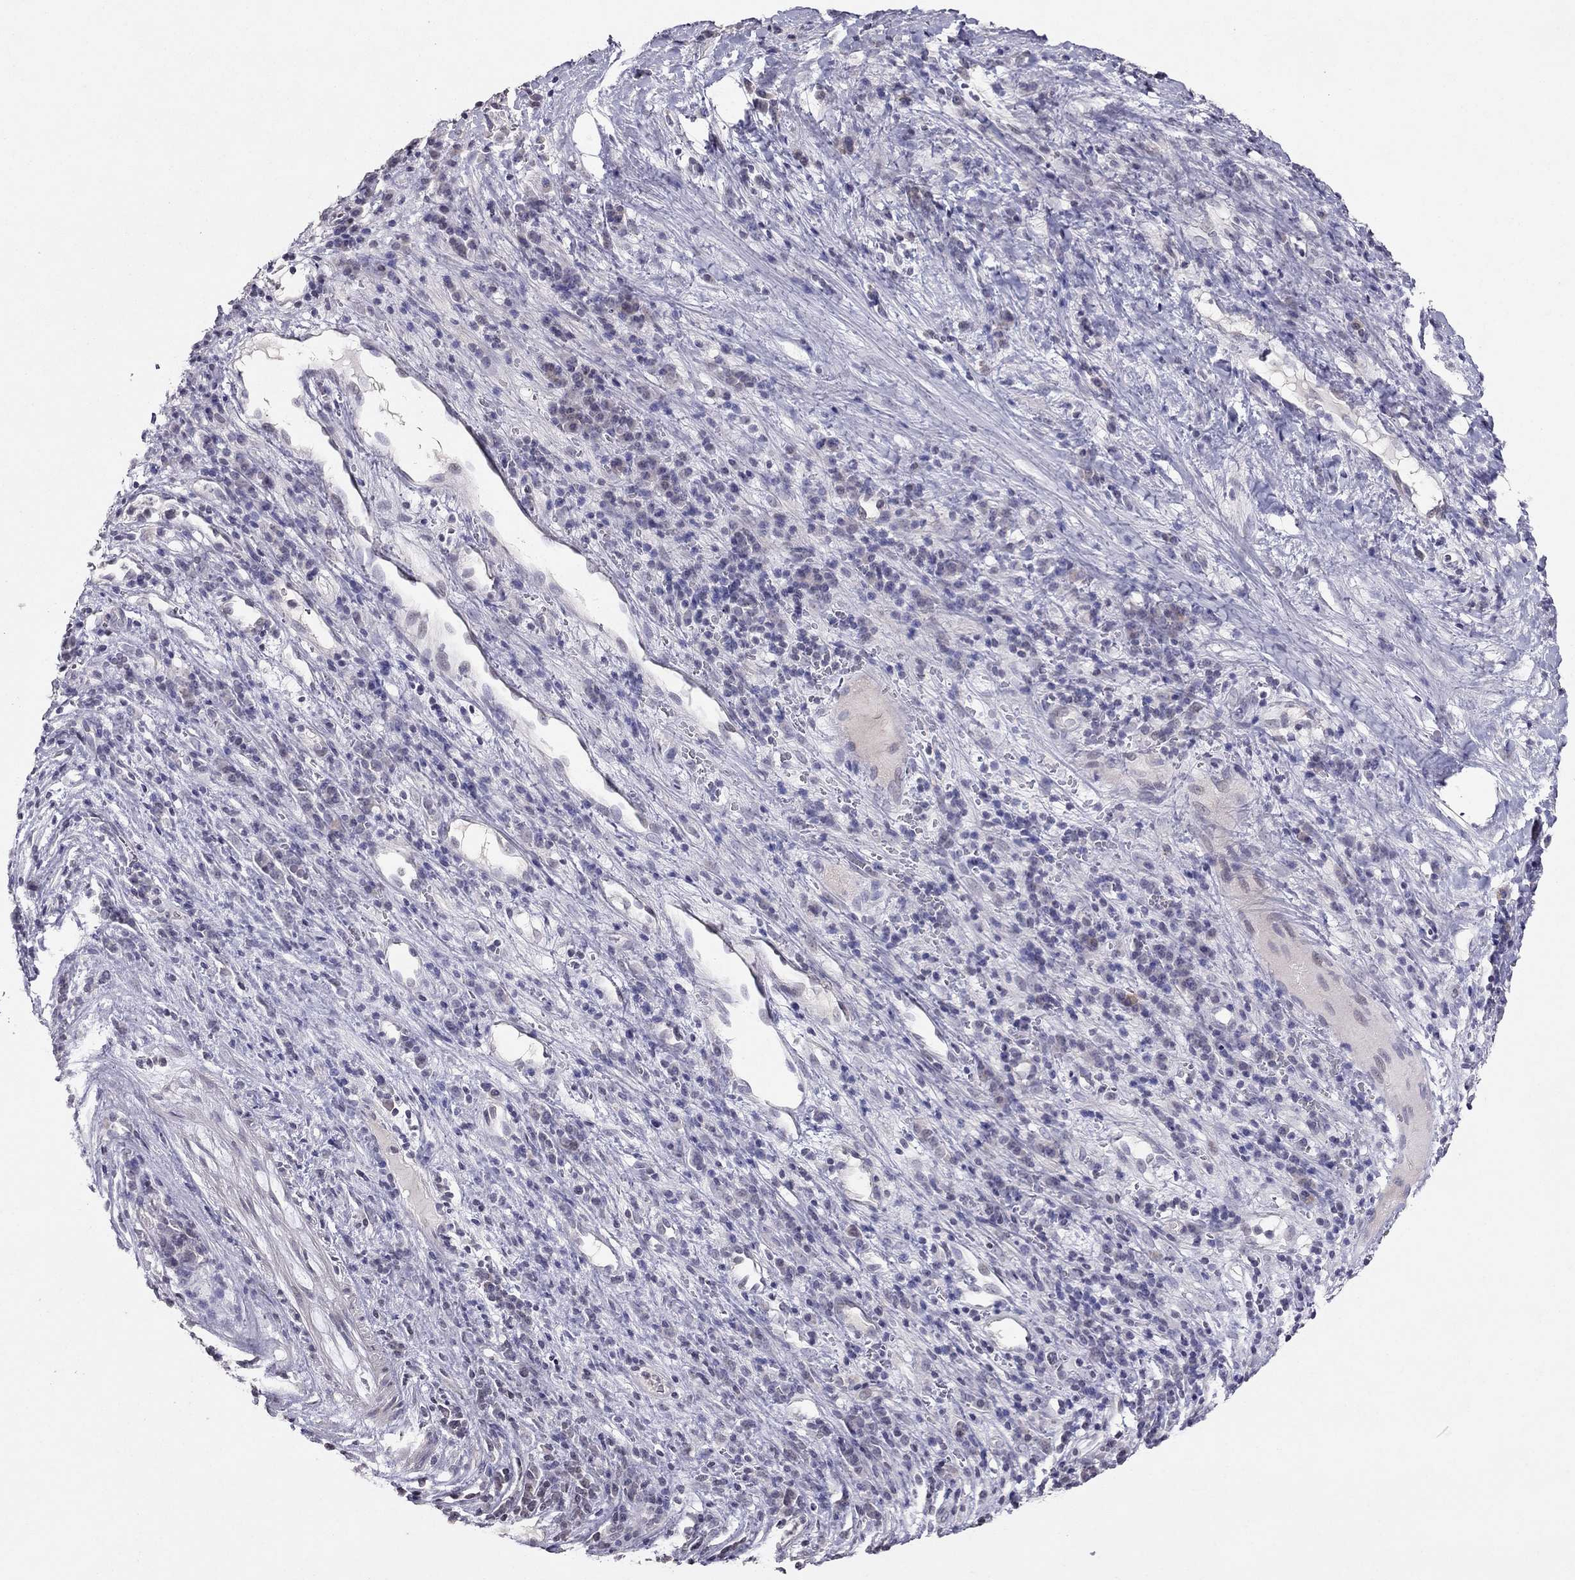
{"staining": {"intensity": "negative", "quantity": "none", "location": "none"}, "tissue": "liver cancer", "cell_type": "Tumor cells", "image_type": "cancer", "snomed": [{"axis": "morphology", "description": "Carcinoma, Hepatocellular, NOS"}, {"axis": "topography", "description": "Liver"}], "caption": "This image is of hepatocellular carcinoma (liver) stained with immunohistochemistry (IHC) to label a protein in brown with the nuclei are counter-stained blue. There is no expression in tumor cells.", "gene": "TSHB", "patient": {"sex": "female", "age": 60}}